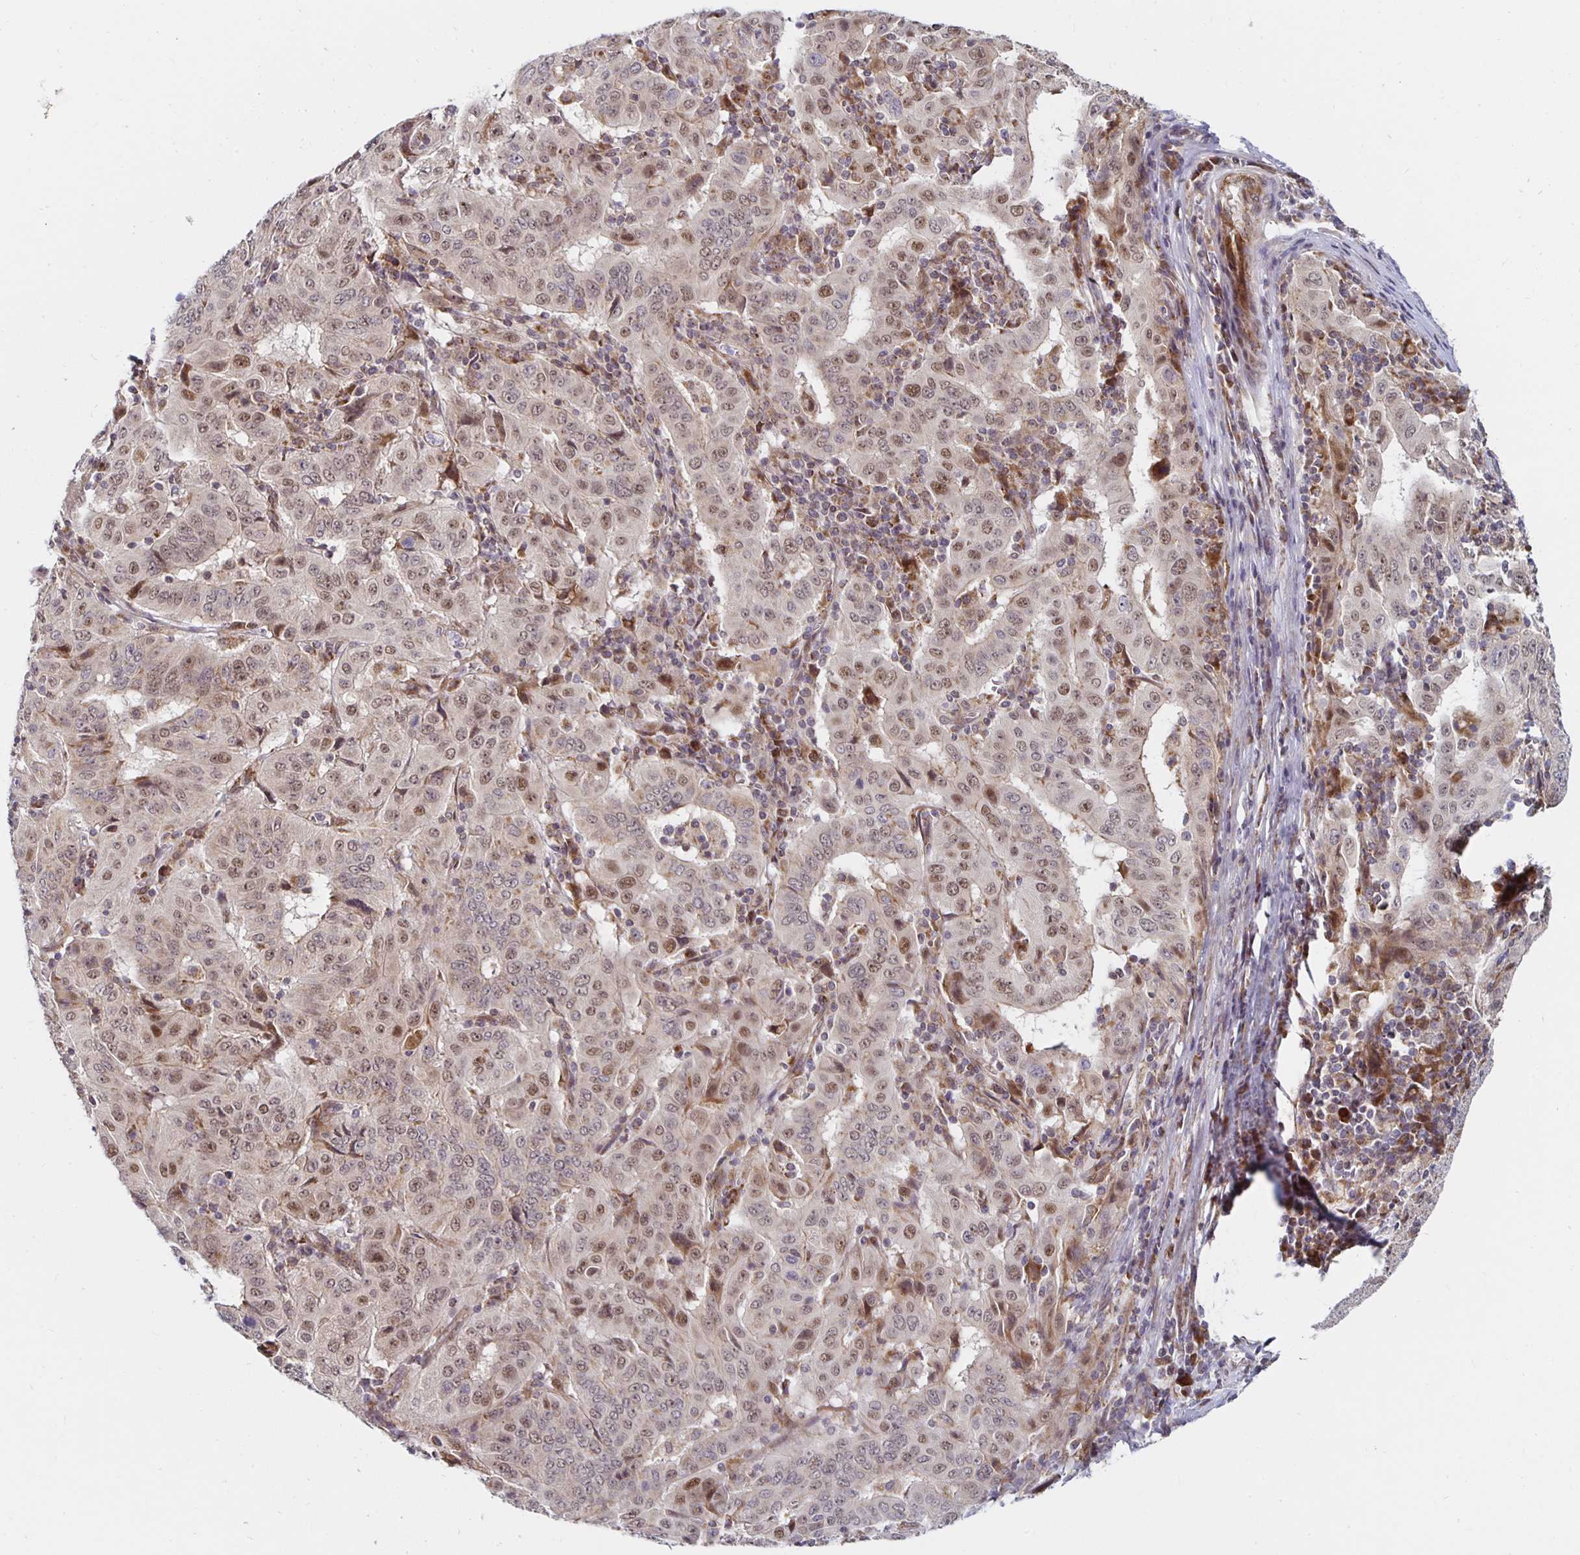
{"staining": {"intensity": "moderate", "quantity": "25%-75%", "location": "nuclear"}, "tissue": "pancreatic cancer", "cell_type": "Tumor cells", "image_type": "cancer", "snomed": [{"axis": "morphology", "description": "Adenocarcinoma, NOS"}, {"axis": "topography", "description": "Pancreas"}], "caption": "The image reveals a brown stain indicating the presence of a protein in the nuclear of tumor cells in adenocarcinoma (pancreatic).", "gene": "MRPL28", "patient": {"sex": "male", "age": 63}}